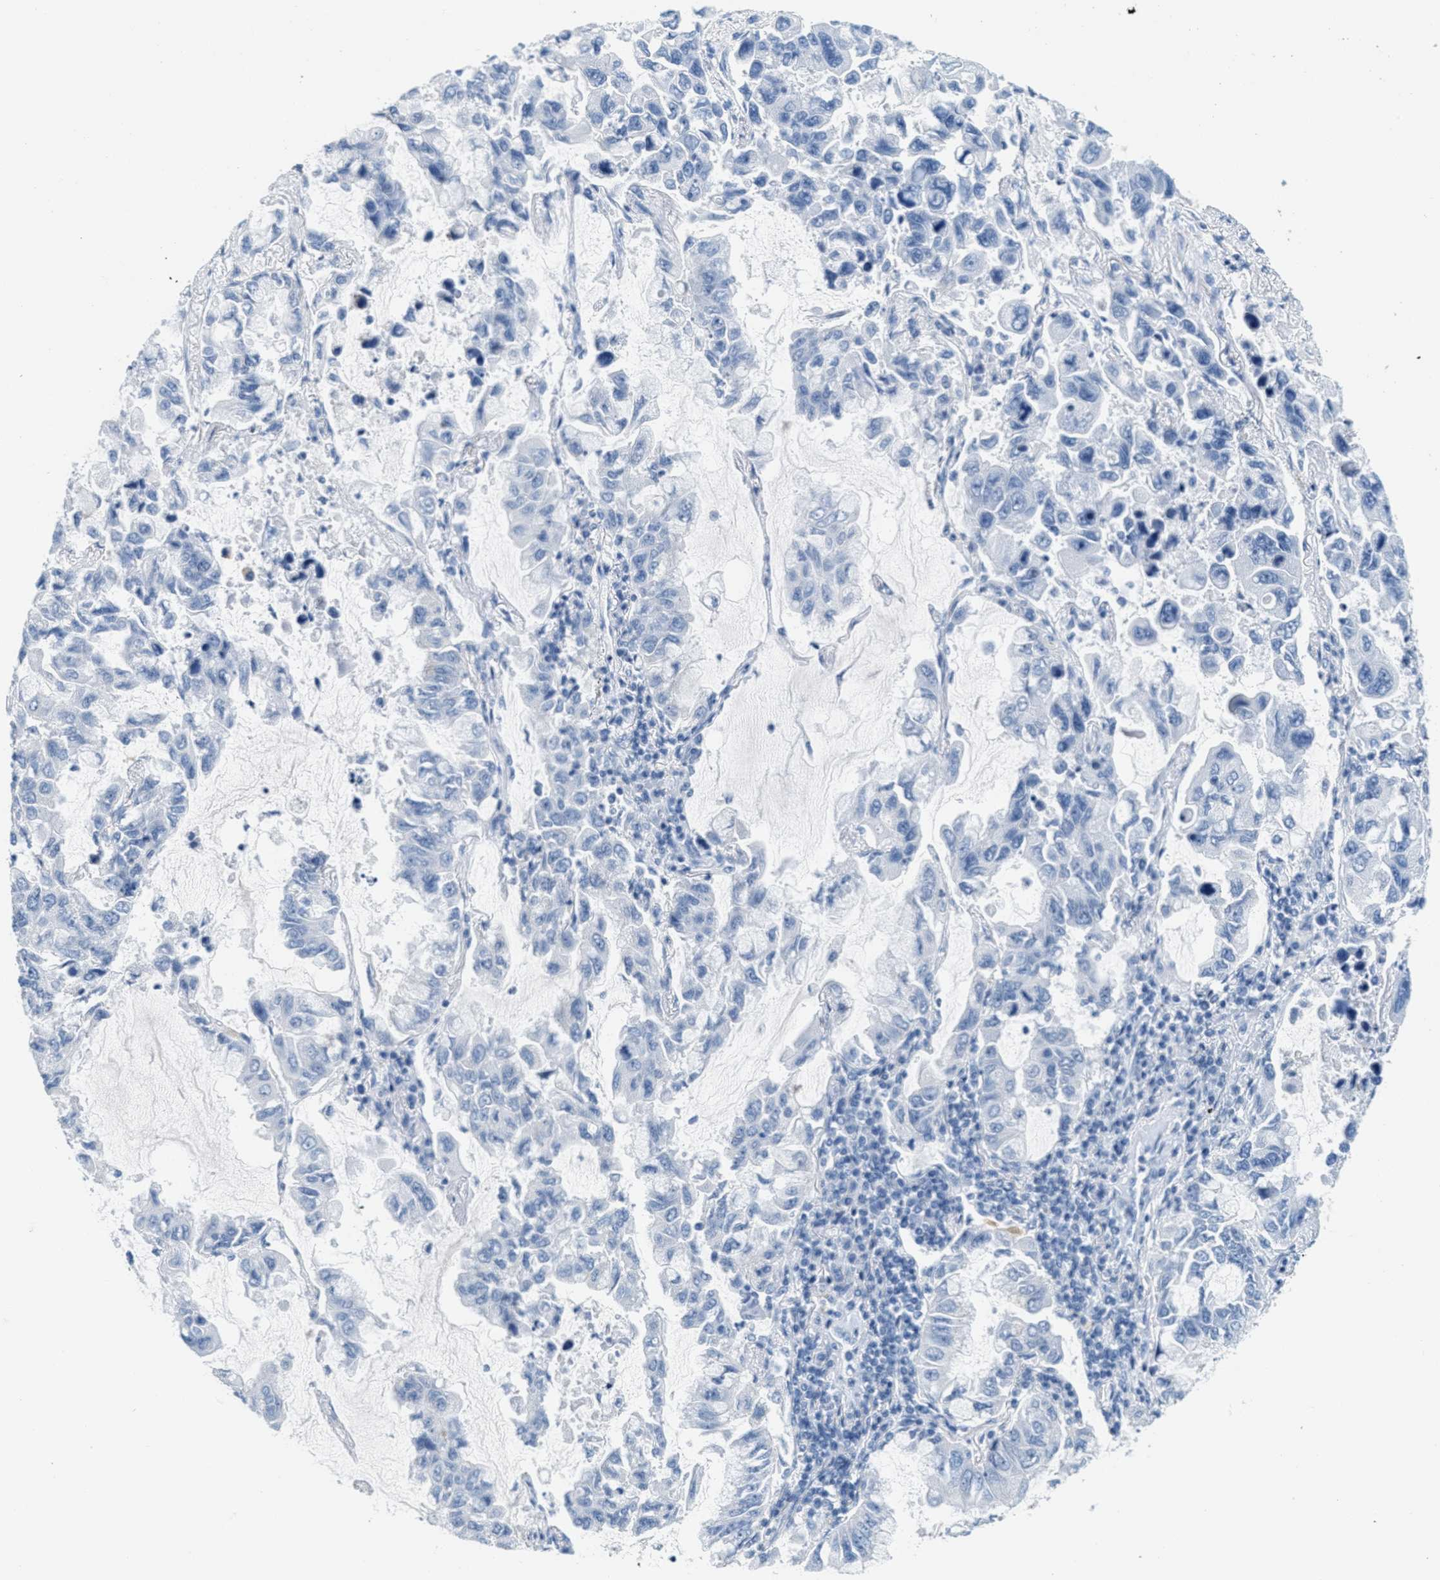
{"staining": {"intensity": "negative", "quantity": "none", "location": "none"}, "tissue": "lung cancer", "cell_type": "Tumor cells", "image_type": "cancer", "snomed": [{"axis": "morphology", "description": "Adenocarcinoma, NOS"}, {"axis": "topography", "description": "Lung"}], "caption": "Tumor cells show no significant positivity in lung cancer (adenocarcinoma).", "gene": "GPM6A", "patient": {"sex": "male", "age": 64}}